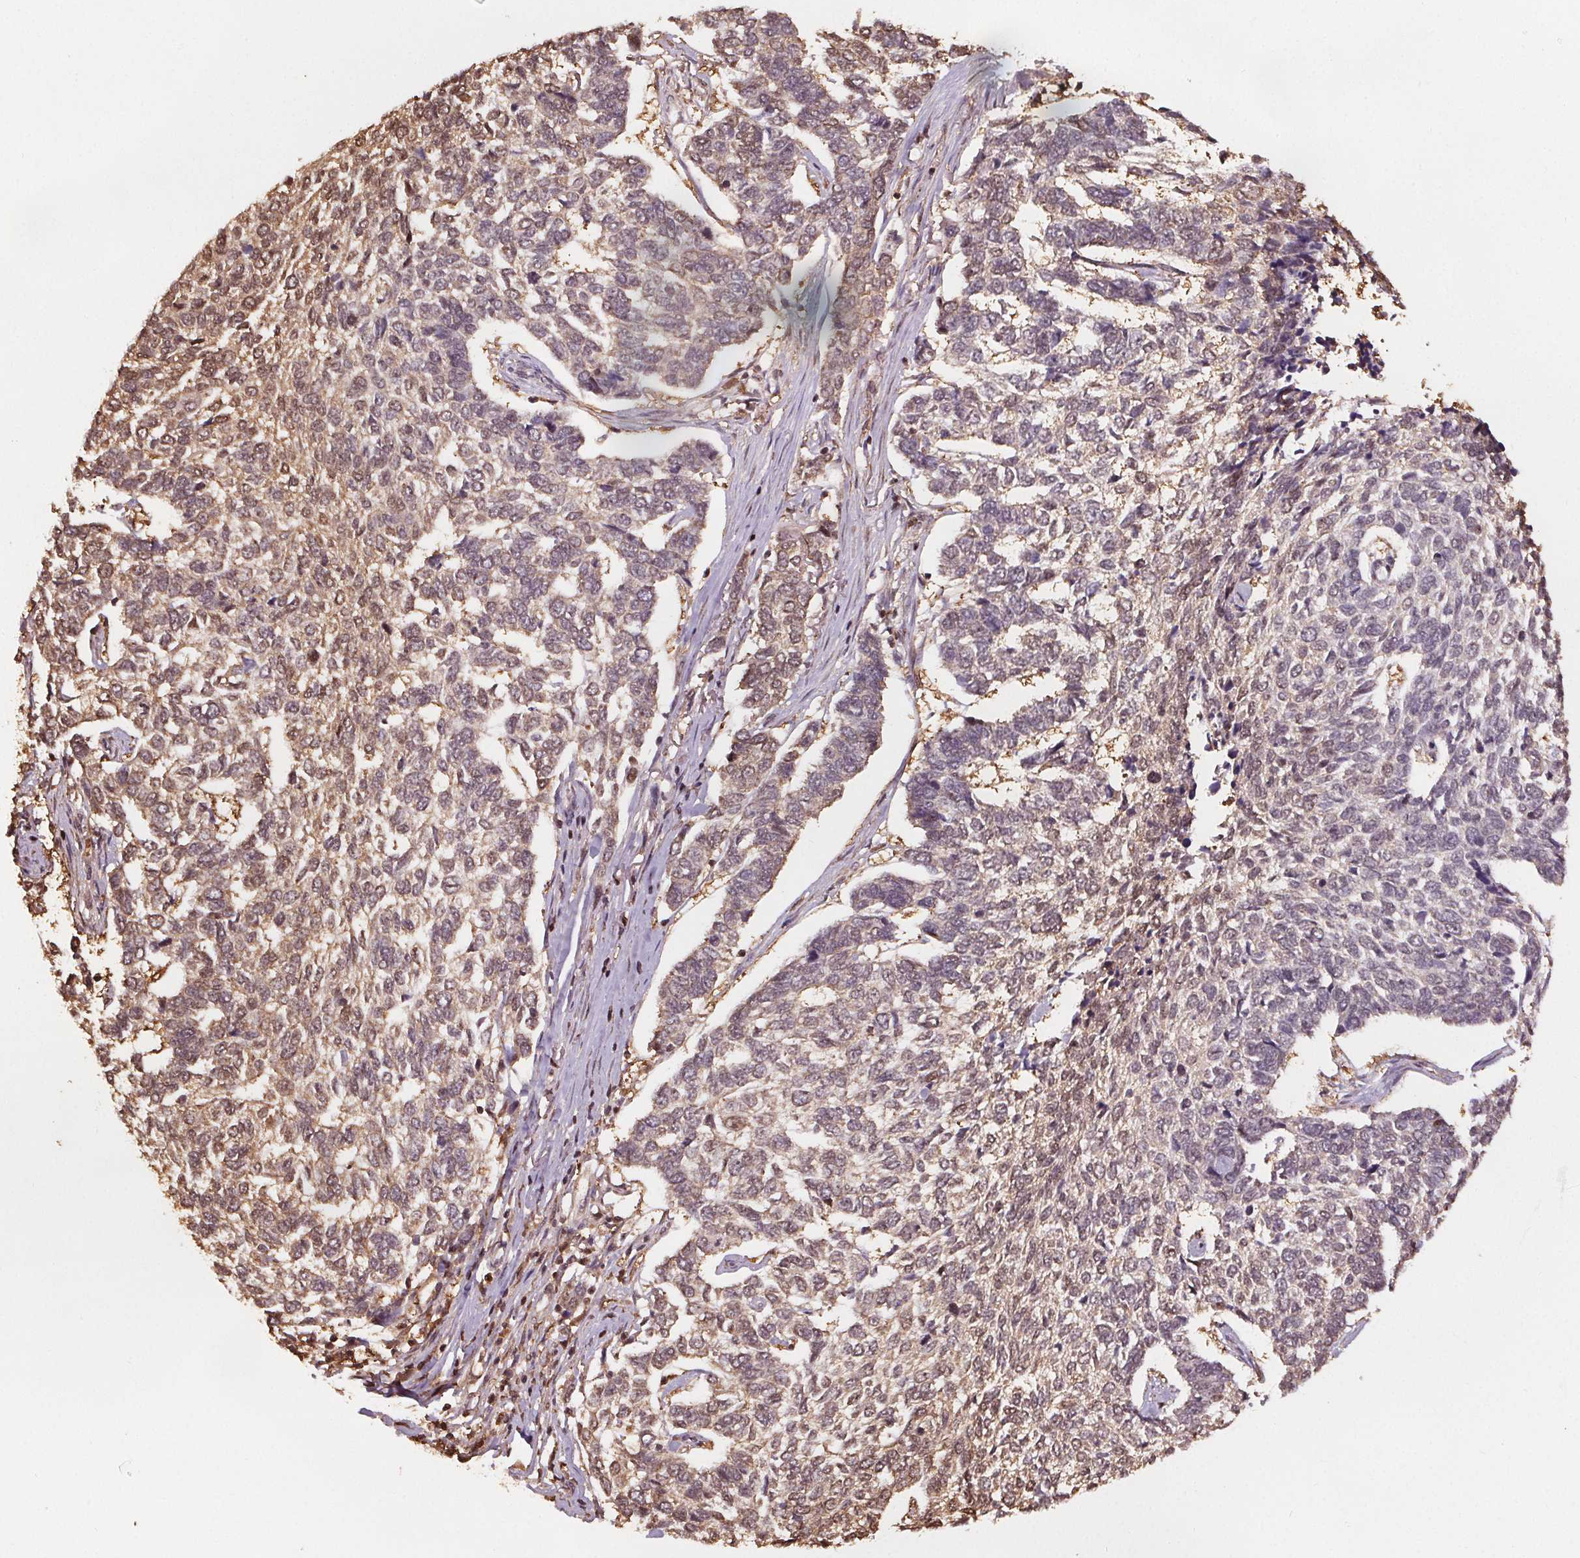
{"staining": {"intensity": "weak", "quantity": "25%-75%", "location": "cytoplasmic/membranous,nuclear"}, "tissue": "skin cancer", "cell_type": "Tumor cells", "image_type": "cancer", "snomed": [{"axis": "morphology", "description": "Basal cell carcinoma"}, {"axis": "topography", "description": "Skin"}], "caption": "Brown immunohistochemical staining in skin cancer (basal cell carcinoma) reveals weak cytoplasmic/membranous and nuclear positivity in about 25%-75% of tumor cells.", "gene": "ENO1", "patient": {"sex": "female", "age": 65}}